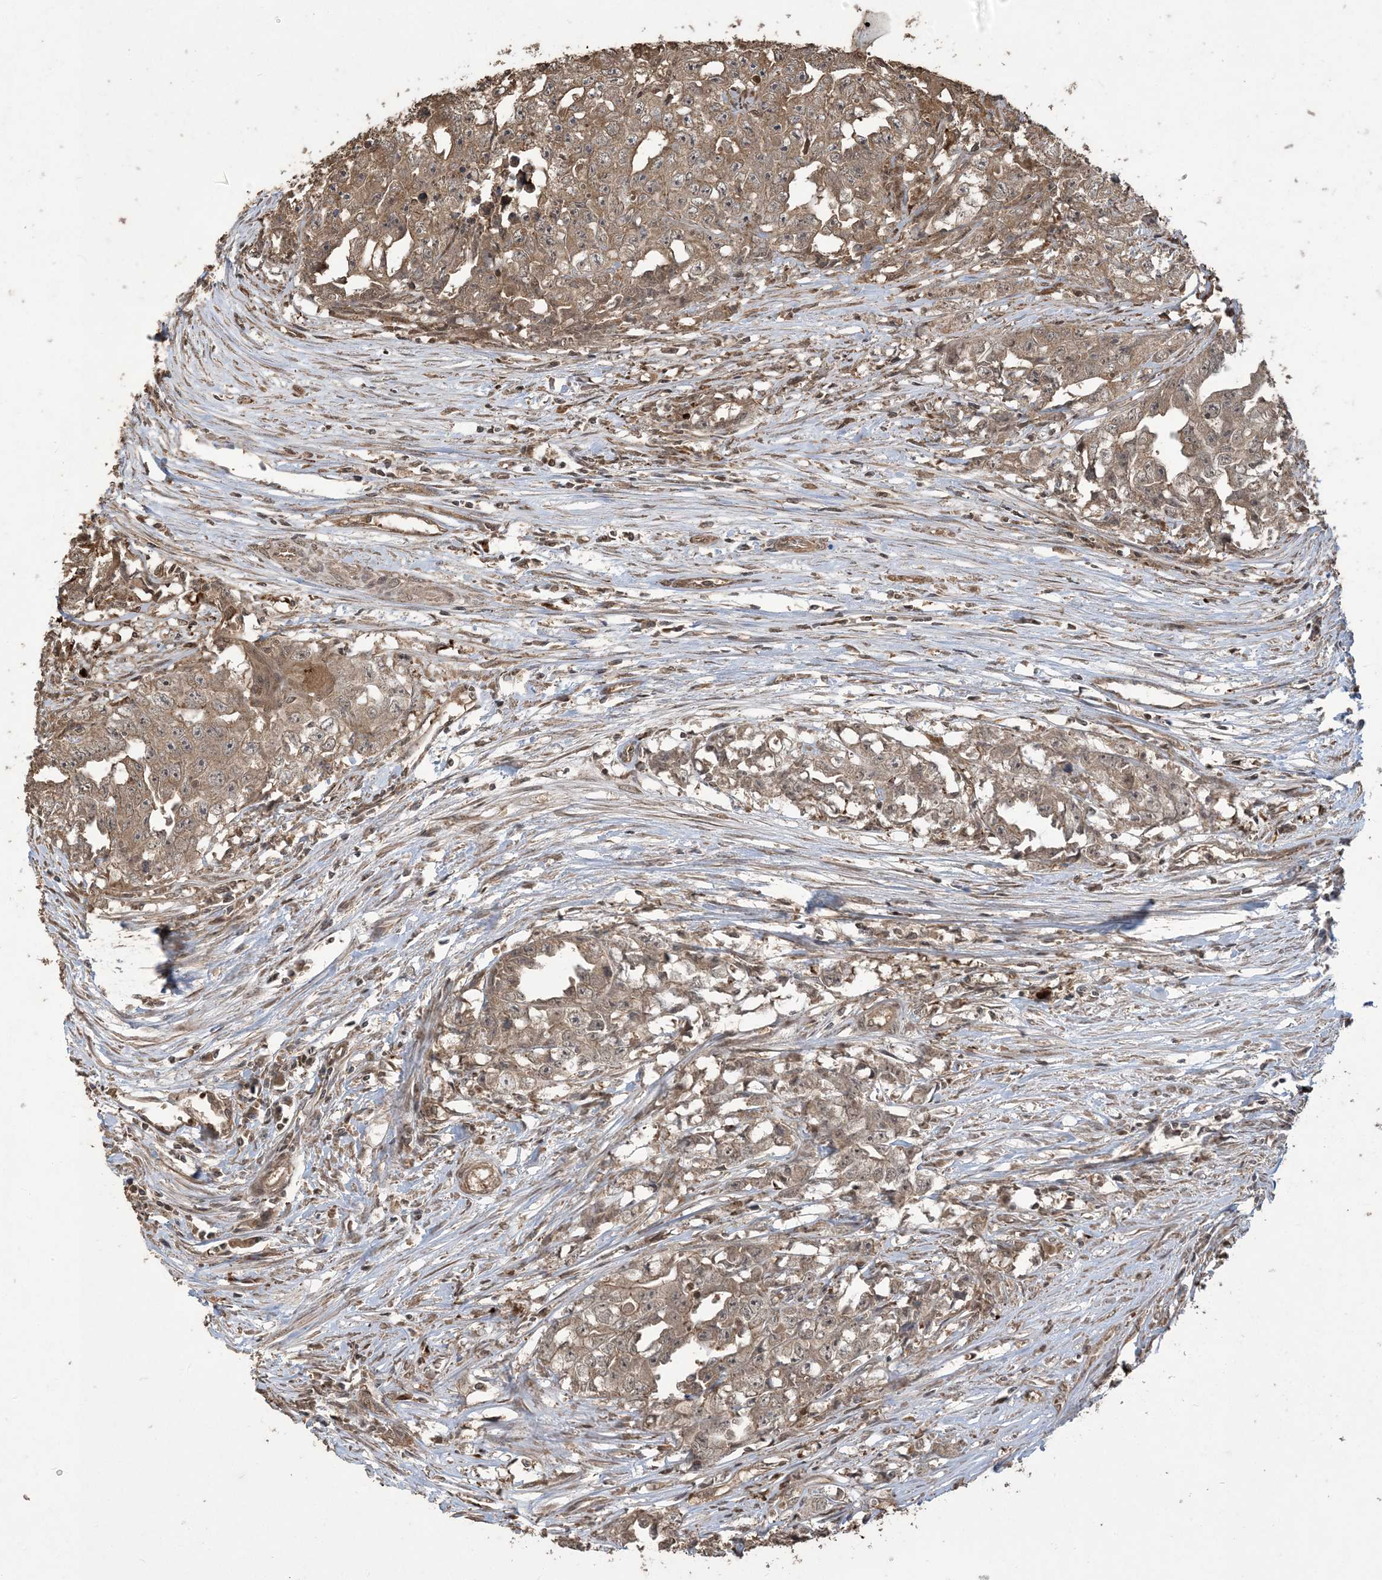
{"staining": {"intensity": "moderate", "quantity": ">75%", "location": "cytoplasmic/membranous"}, "tissue": "testis cancer", "cell_type": "Tumor cells", "image_type": "cancer", "snomed": [{"axis": "morphology", "description": "Seminoma, NOS"}, {"axis": "morphology", "description": "Carcinoma, Embryonal, NOS"}, {"axis": "topography", "description": "Testis"}], "caption": "The immunohistochemical stain highlights moderate cytoplasmic/membranous positivity in tumor cells of embryonal carcinoma (testis) tissue.", "gene": "EFCAB8", "patient": {"sex": "male", "age": 43}}